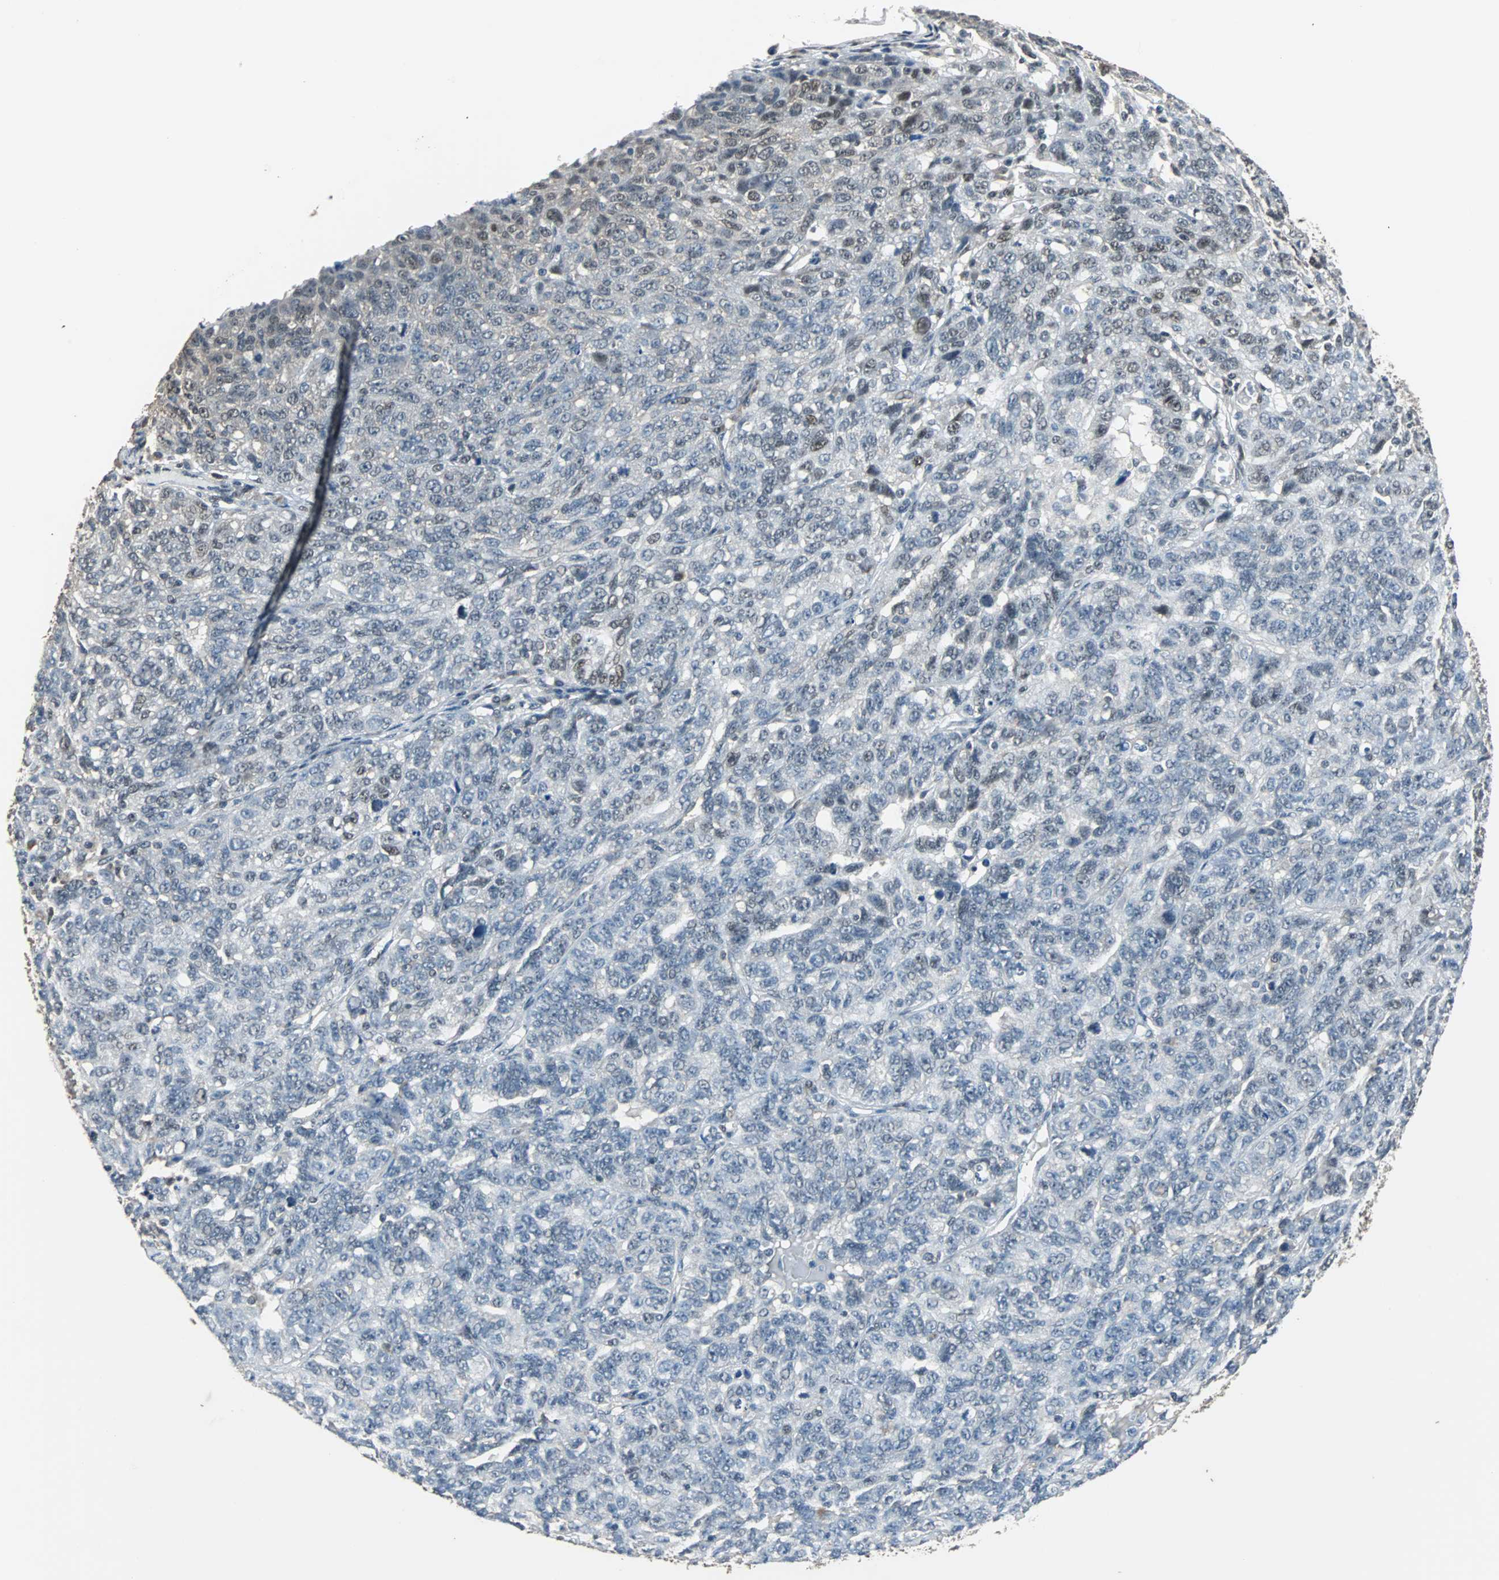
{"staining": {"intensity": "weak", "quantity": "<25%", "location": "nuclear"}, "tissue": "ovarian cancer", "cell_type": "Tumor cells", "image_type": "cancer", "snomed": [{"axis": "morphology", "description": "Cystadenocarcinoma, serous, NOS"}, {"axis": "topography", "description": "Ovary"}], "caption": "High magnification brightfield microscopy of serous cystadenocarcinoma (ovarian) stained with DAB (brown) and counterstained with hematoxylin (blue): tumor cells show no significant positivity.", "gene": "ZHX2", "patient": {"sex": "female", "age": 71}}